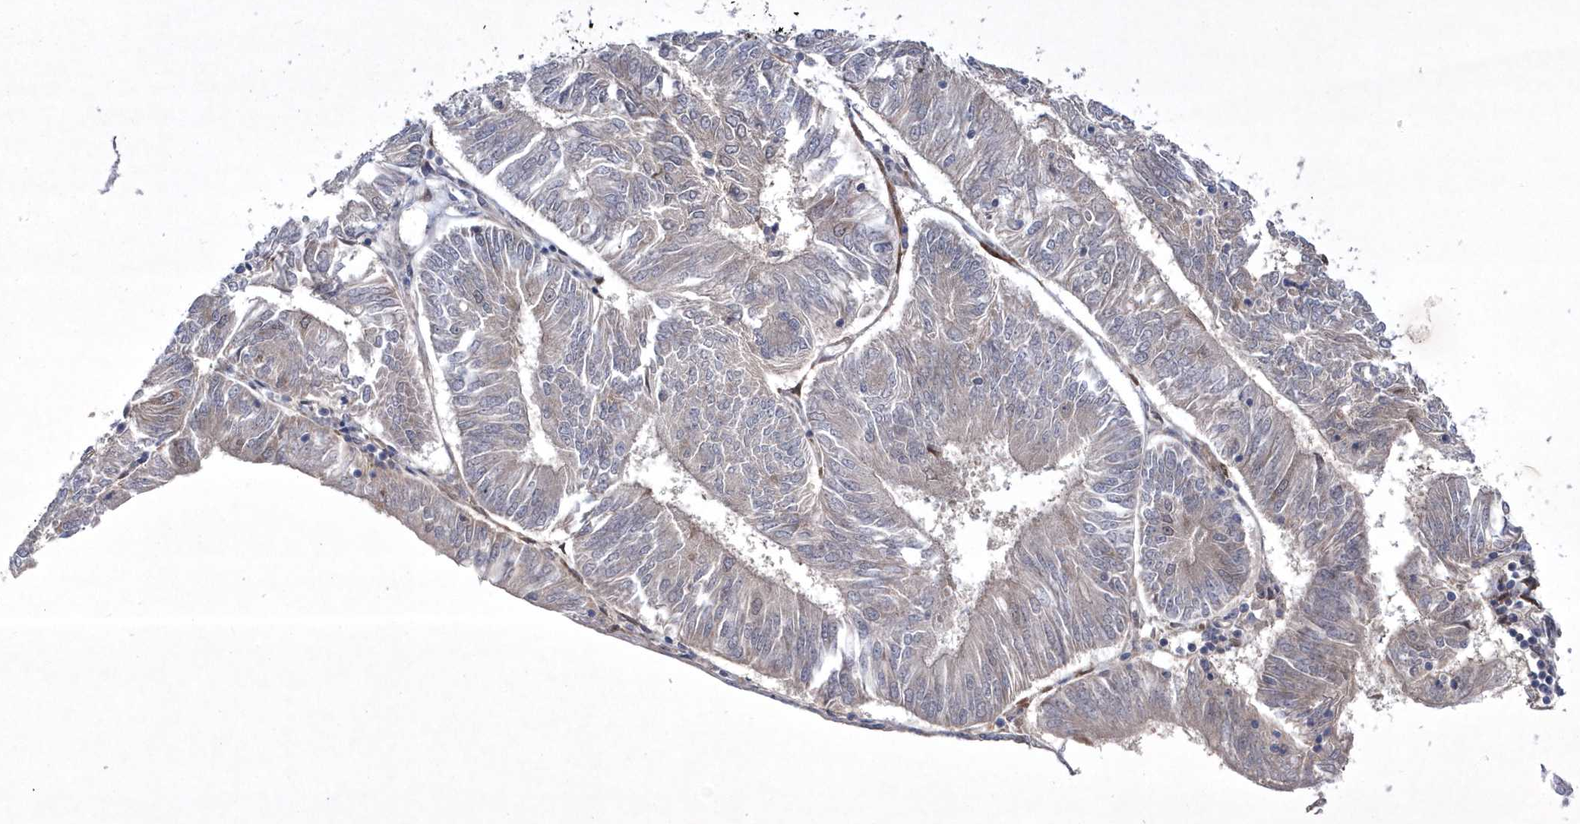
{"staining": {"intensity": "weak", "quantity": "<25%", "location": "cytoplasmic/membranous"}, "tissue": "endometrial cancer", "cell_type": "Tumor cells", "image_type": "cancer", "snomed": [{"axis": "morphology", "description": "Adenocarcinoma, NOS"}, {"axis": "topography", "description": "Endometrium"}], "caption": "IHC histopathology image of human endometrial cancer (adenocarcinoma) stained for a protein (brown), which shows no expression in tumor cells.", "gene": "DSPP", "patient": {"sex": "female", "age": 58}}